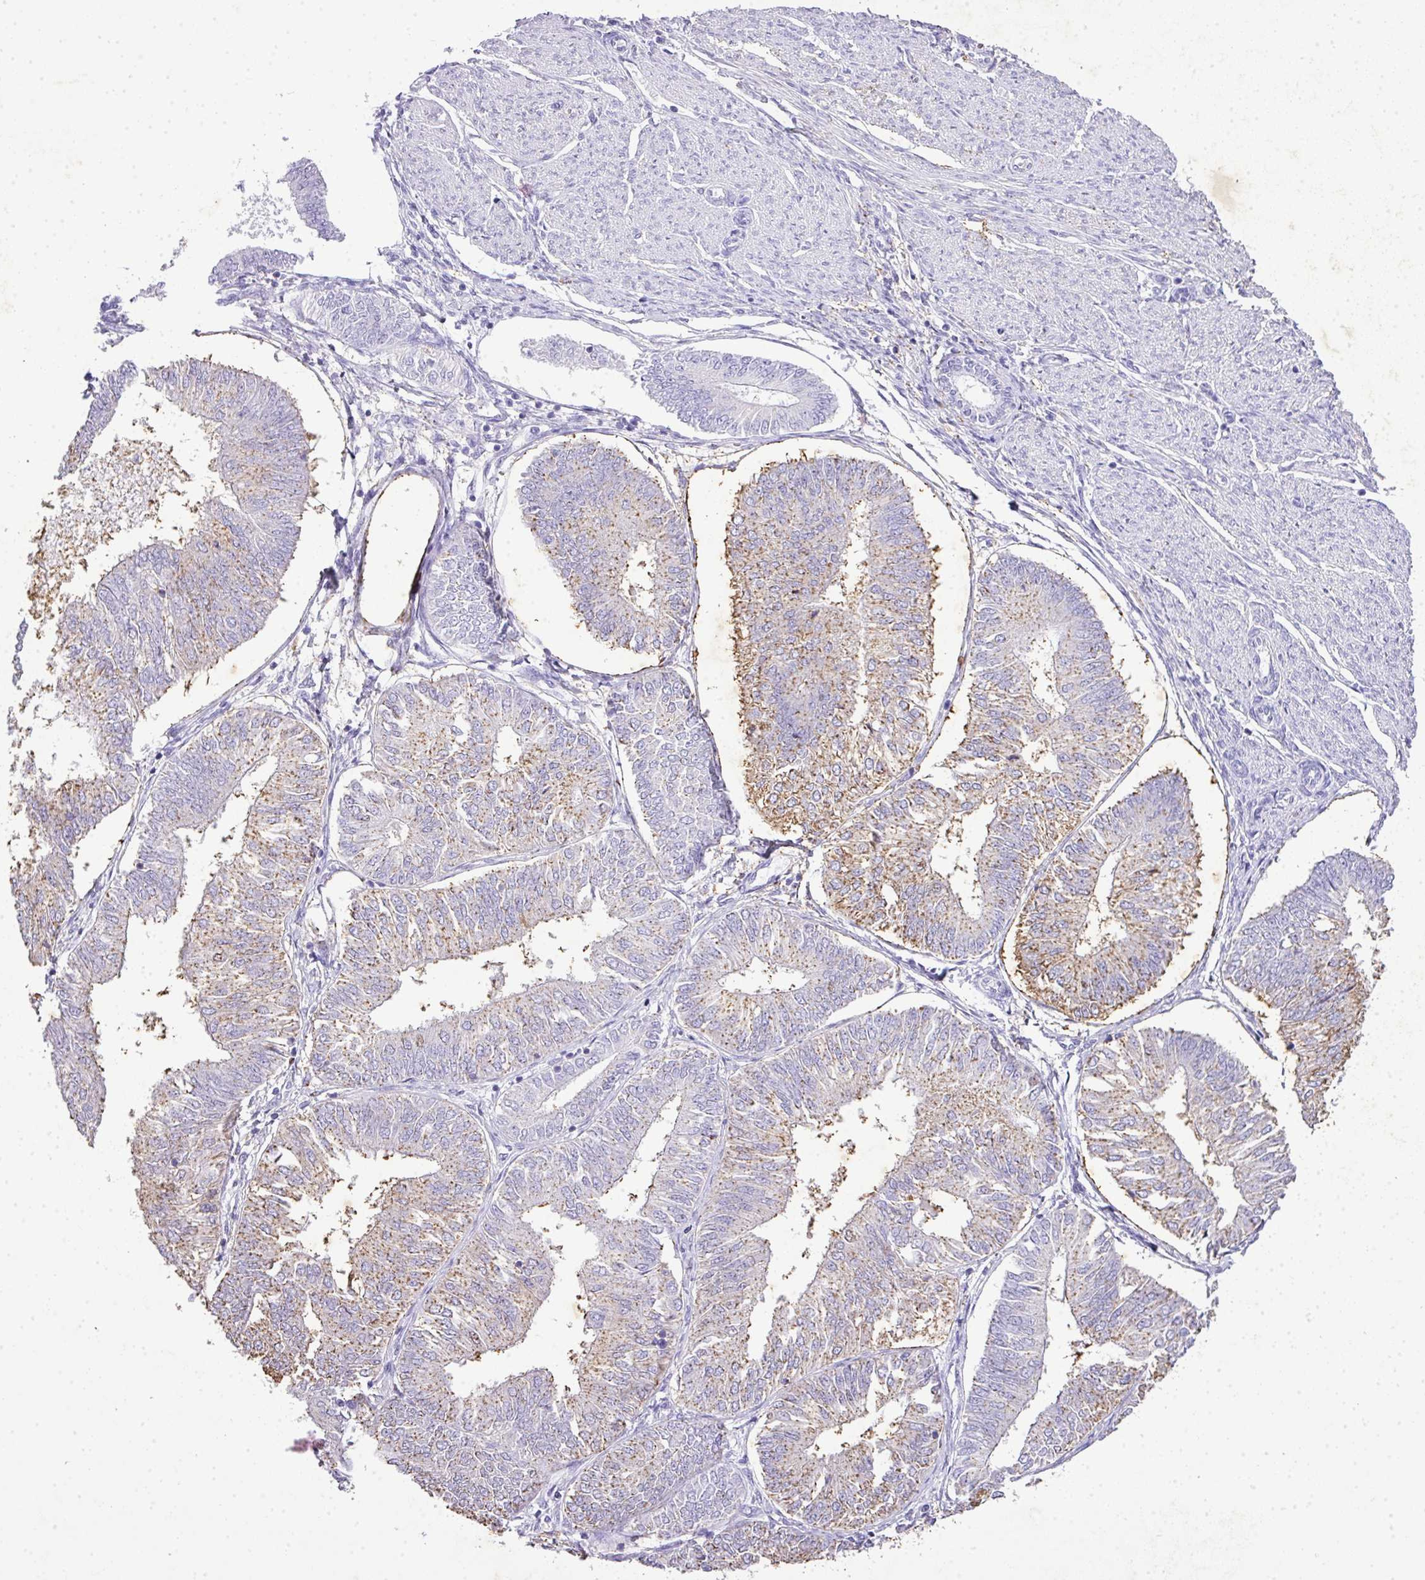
{"staining": {"intensity": "weak", "quantity": "25%-75%", "location": "cytoplasmic/membranous"}, "tissue": "endometrial cancer", "cell_type": "Tumor cells", "image_type": "cancer", "snomed": [{"axis": "morphology", "description": "Adenocarcinoma, NOS"}, {"axis": "topography", "description": "Endometrium"}], "caption": "Protein expression by immunohistochemistry (IHC) displays weak cytoplasmic/membranous positivity in about 25%-75% of tumor cells in endometrial cancer.", "gene": "KCNJ11", "patient": {"sex": "female", "age": 58}}